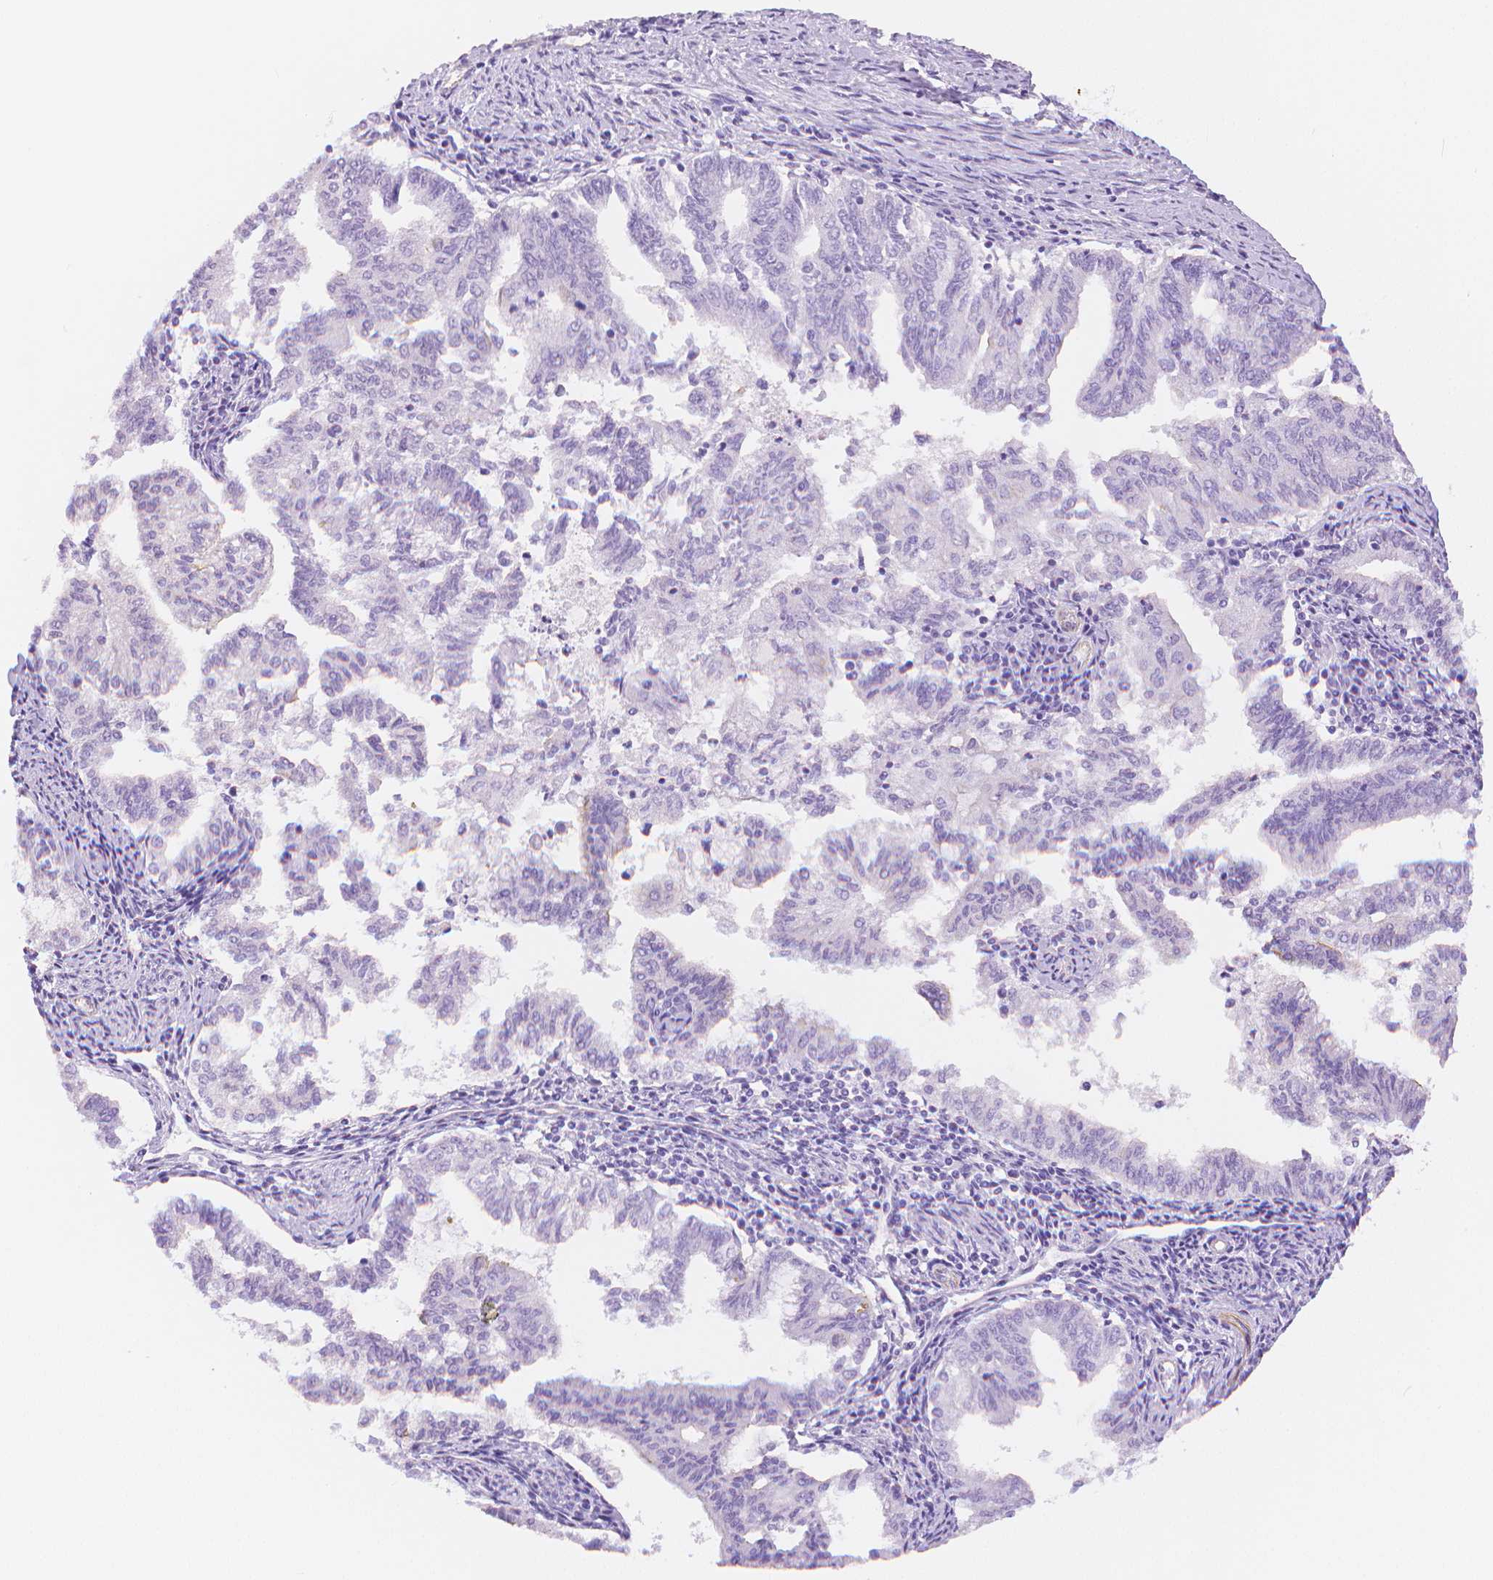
{"staining": {"intensity": "negative", "quantity": "none", "location": "none"}, "tissue": "endometrial cancer", "cell_type": "Tumor cells", "image_type": "cancer", "snomed": [{"axis": "morphology", "description": "Adenocarcinoma, NOS"}, {"axis": "topography", "description": "Endometrium"}], "caption": "The immunohistochemistry (IHC) histopathology image has no significant expression in tumor cells of endometrial cancer tissue.", "gene": "SLC27A5", "patient": {"sex": "female", "age": 79}}